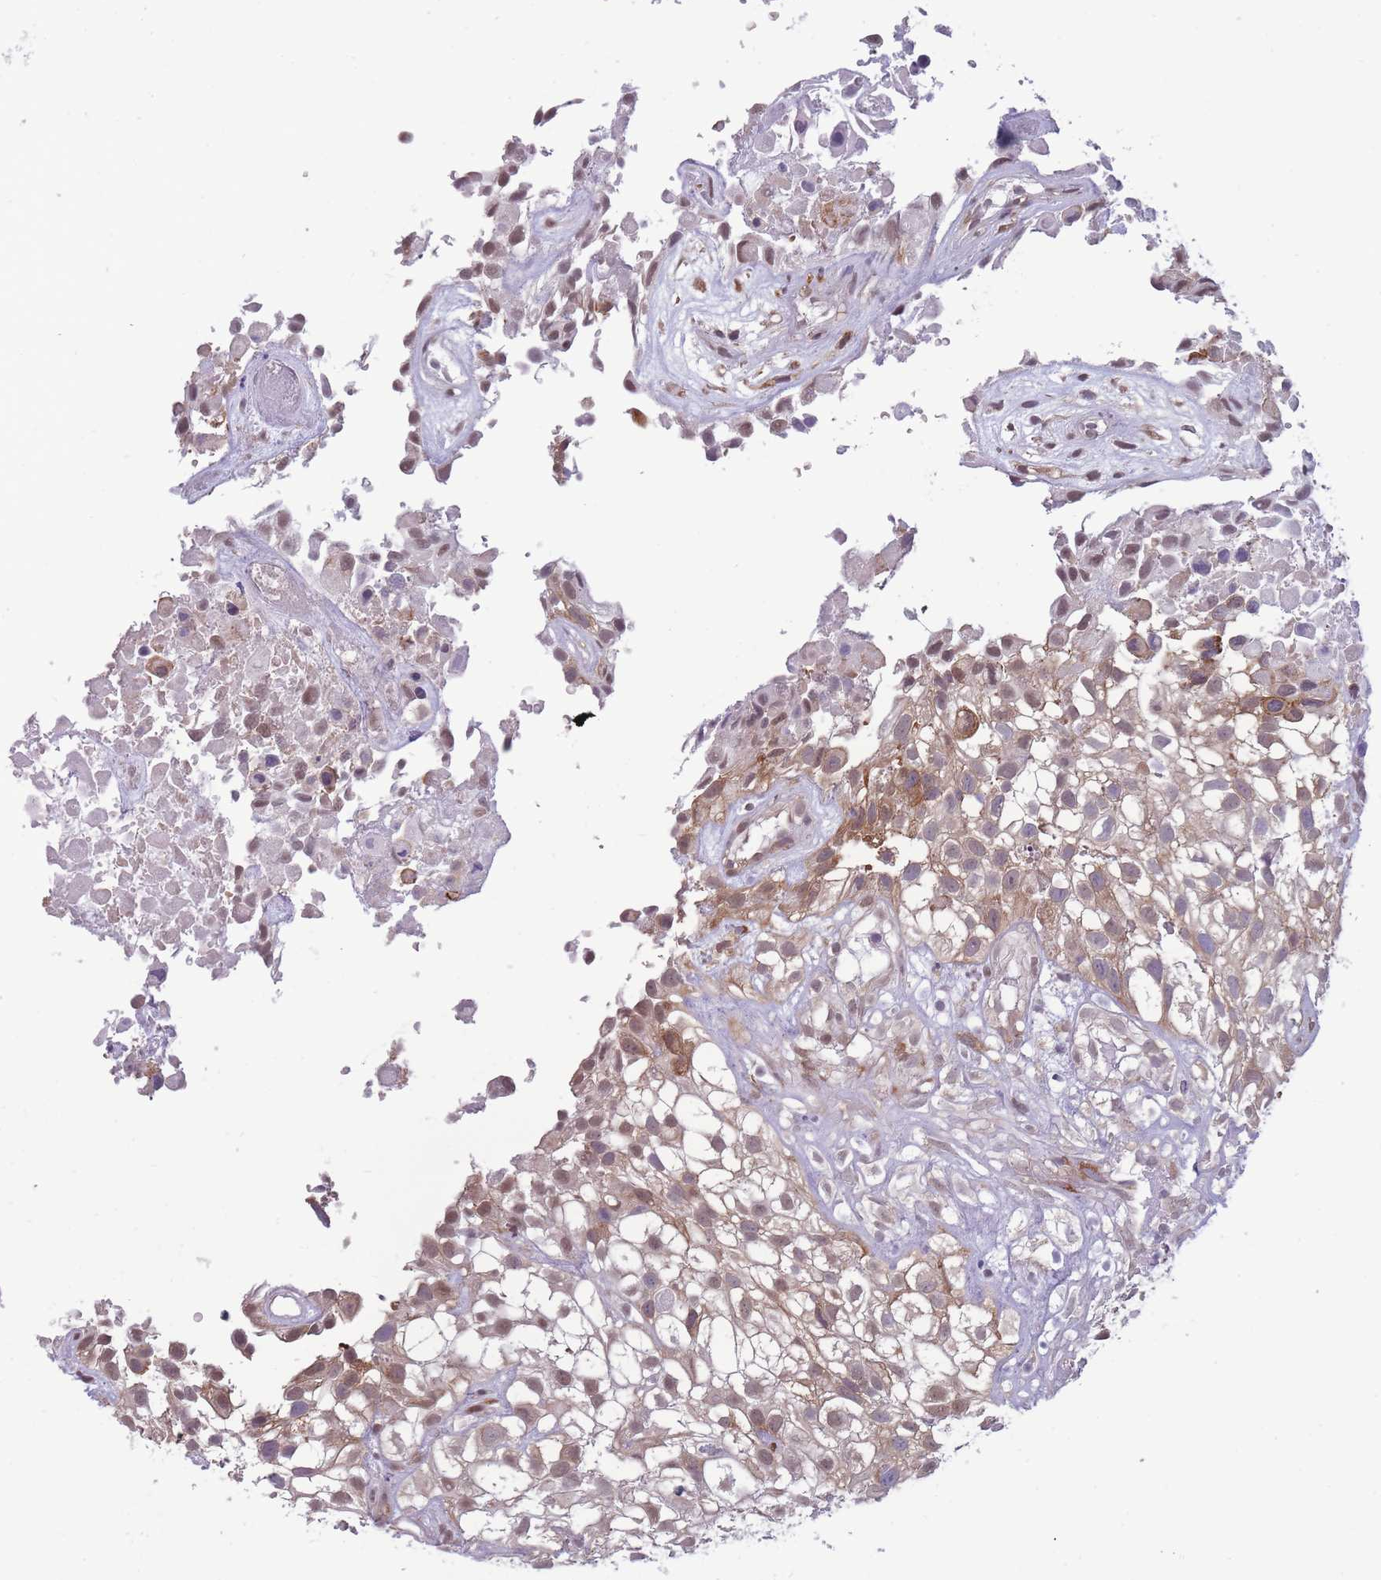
{"staining": {"intensity": "weak", "quantity": ">75%", "location": "cytoplasmic/membranous"}, "tissue": "urothelial cancer", "cell_type": "Tumor cells", "image_type": "cancer", "snomed": [{"axis": "morphology", "description": "Urothelial carcinoma, High grade"}, {"axis": "topography", "description": "Urinary bladder"}], "caption": "This photomicrograph reveals urothelial cancer stained with immunohistochemistry (IHC) to label a protein in brown. The cytoplasmic/membranous of tumor cells show weak positivity for the protein. Nuclei are counter-stained blue.", "gene": "TMEM121", "patient": {"sex": "male", "age": 56}}